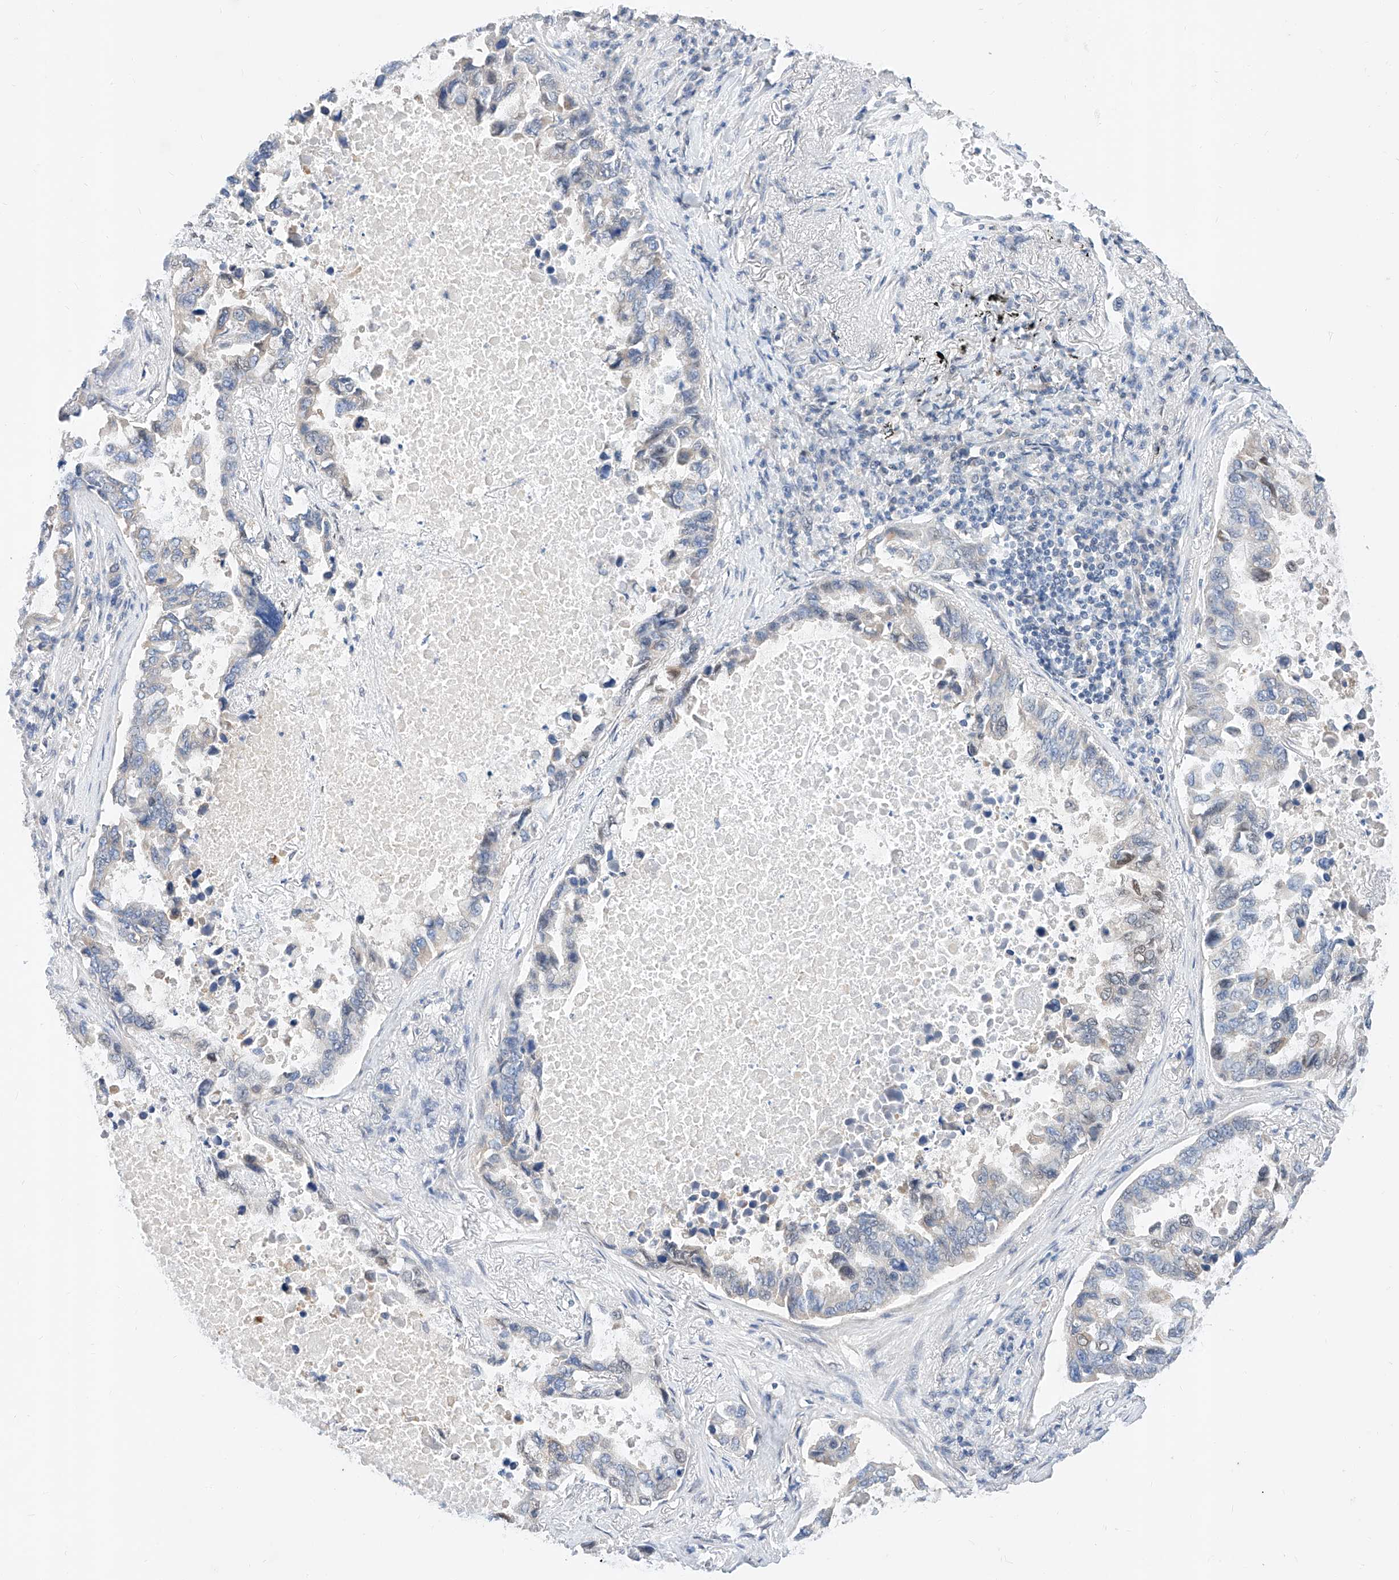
{"staining": {"intensity": "negative", "quantity": "none", "location": "none"}, "tissue": "lung cancer", "cell_type": "Tumor cells", "image_type": "cancer", "snomed": [{"axis": "morphology", "description": "Adenocarcinoma, NOS"}, {"axis": "topography", "description": "Lung"}], "caption": "Immunohistochemistry photomicrograph of adenocarcinoma (lung) stained for a protein (brown), which reveals no staining in tumor cells.", "gene": "KCNJ1", "patient": {"sex": "male", "age": 64}}